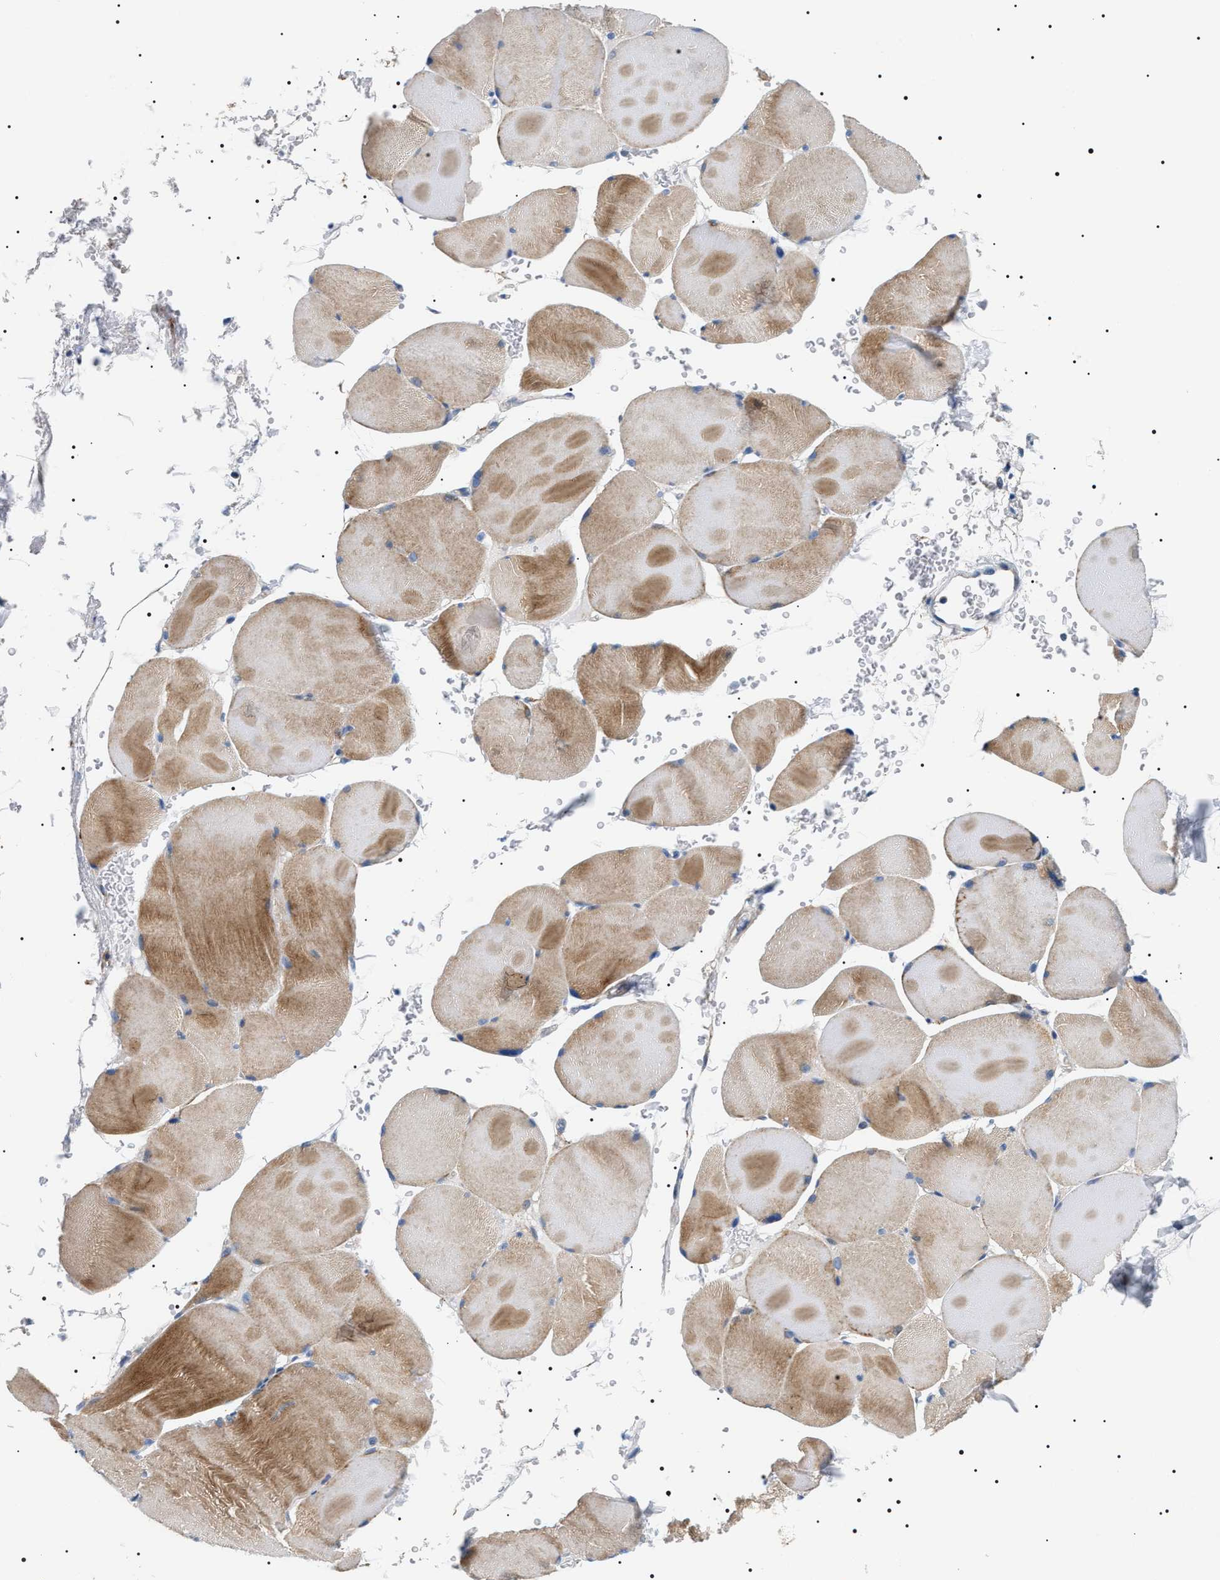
{"staining": {"intensity": "moderate", "quantity": ">75%", "location": "cytoplasmic/membranous"}, "tissue": "skeletal muscle", "cell_type": "Myocytes", "image_type": "normal", "snomed": [{"axis": "morphology", "description": "Normal tissue, NOS"}, {"axis": "topography", "description": "Skin"}, {"axis": "topography", "description": "Skeletal muscle"}], "caption": "Immunohistochemical staining of benign human skeletal muscle shows moderate cytoplasmic/membranous protein positivity in about >75% of myocytes.", "gene": "TMEM222", "patient": {"sex": "male", "age": 83}}